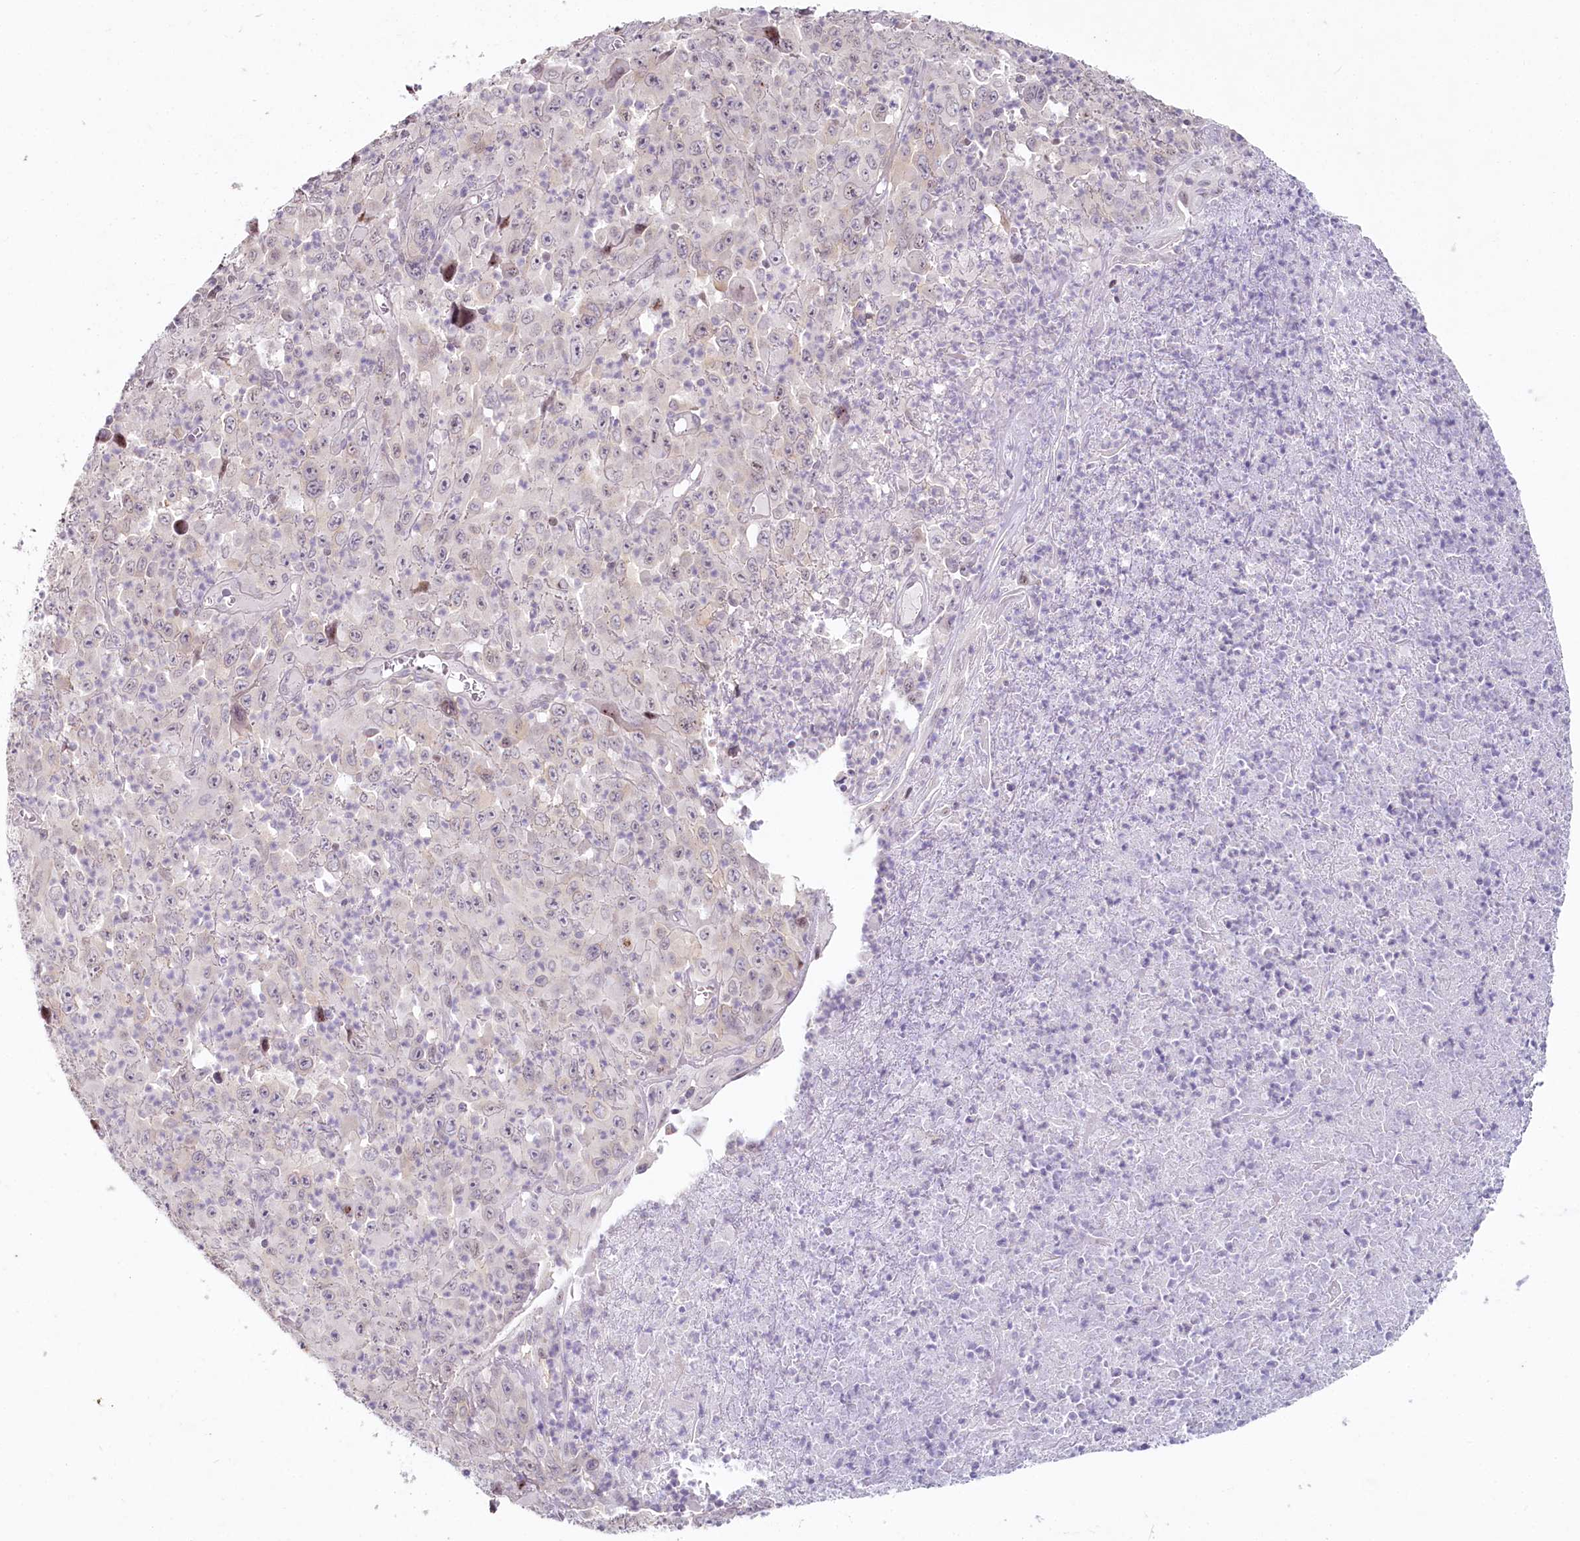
{"staining": {"intensity": "negative", "quantity": "none", "location": "none"}, "tissue": "melanoma", "cell_type": "Tumor cells", "image_type": "cancer", "snomed": [{"axis": "morphology", "description": "Malignant melanoma, Metastatic site"}, {"axis": "topography", "description": "Skin"}], "caption": "An immunohistochemistry histopathology image of malignant melanoma (metastatic site) is shown. There is no staining in tumor cells of malignant melanoma (metastatic site).", "gene": "HPD", "patient": {"sex": "female", "age": 56}}